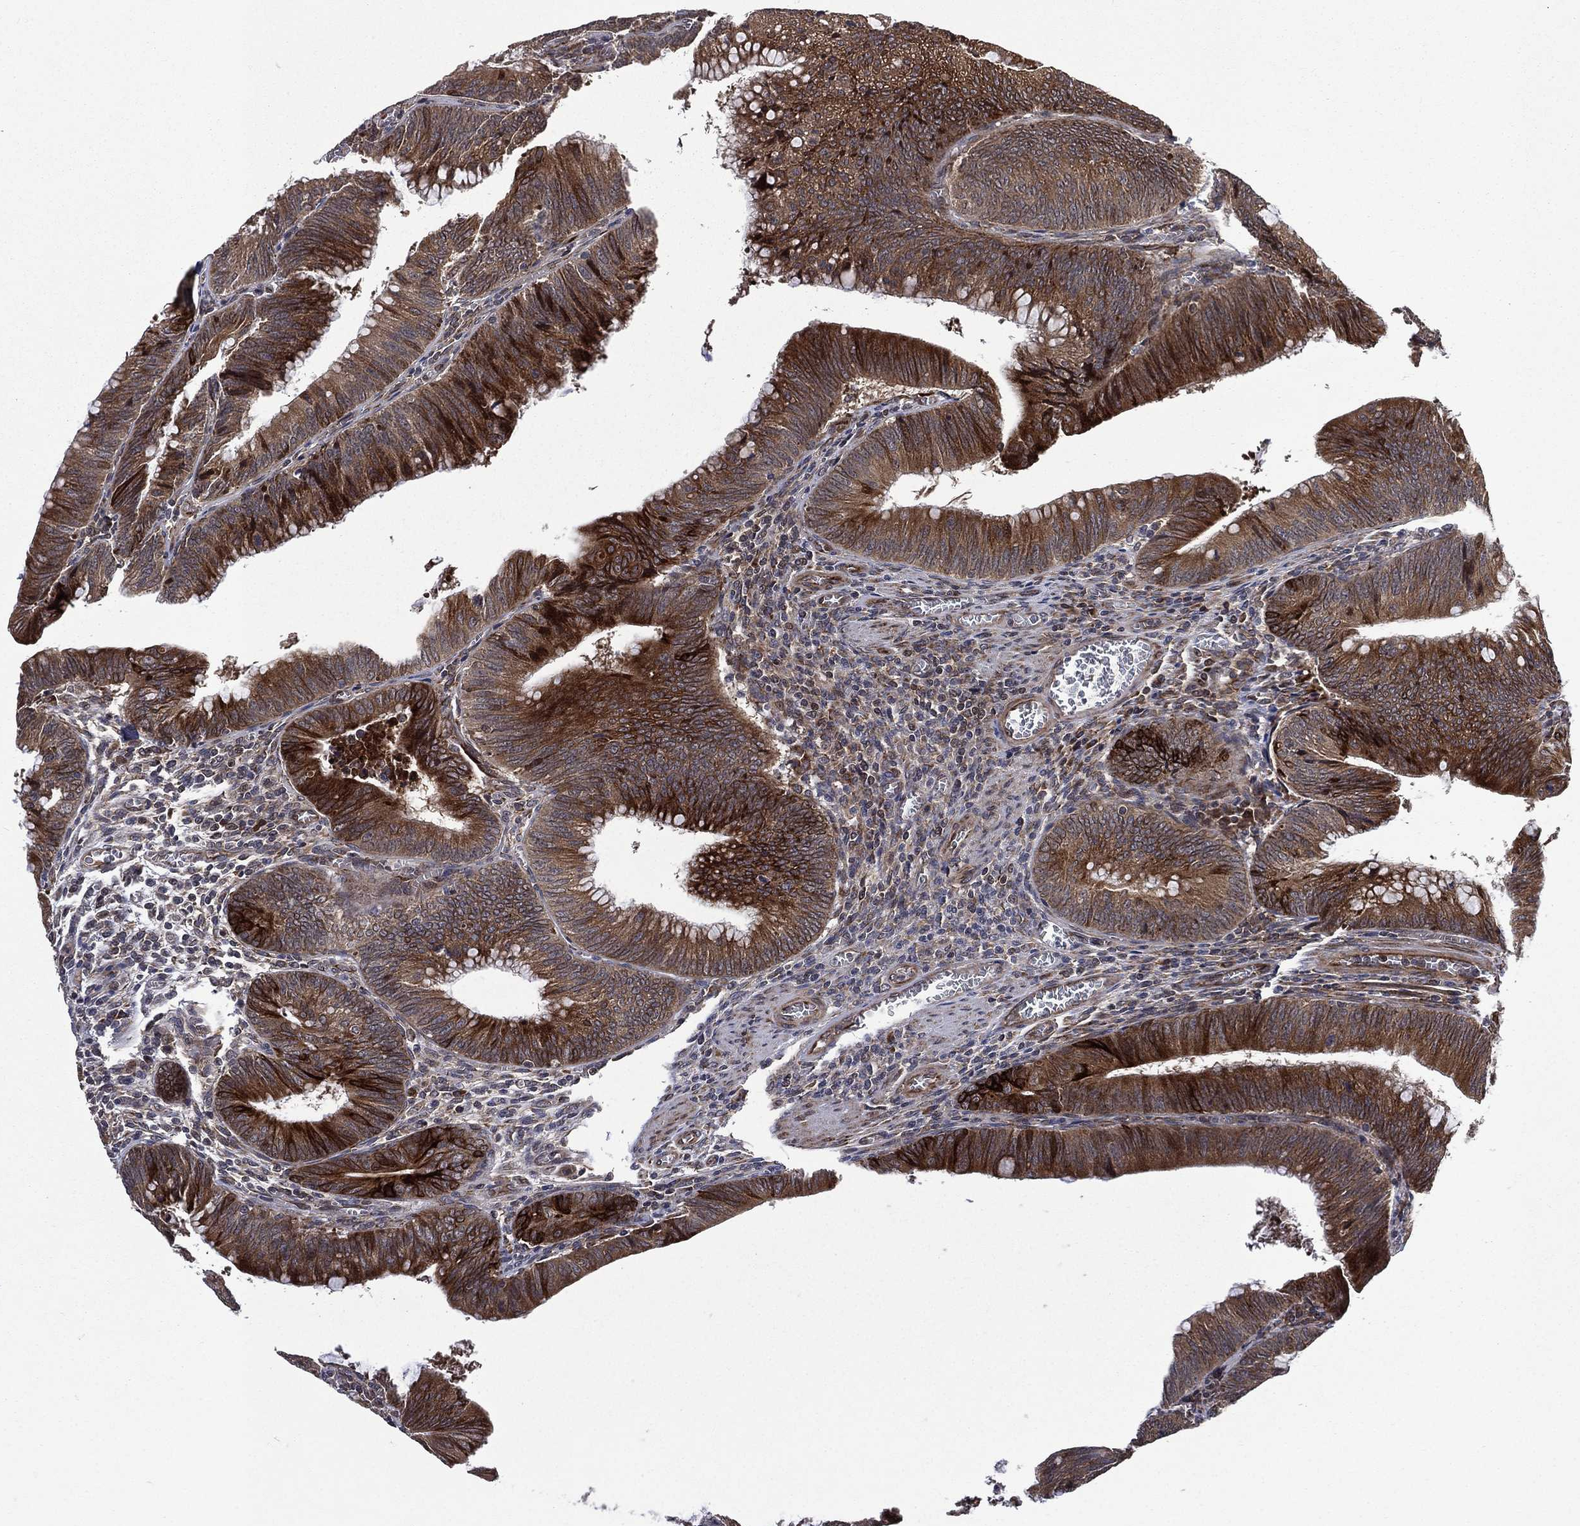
{"staining": {"intensity": "strong", "quantity": "25%-75%", "location": "cytoplasmic/membranous"}, "tissue": "colorectal cancer", "cell_type": "Tumor cells", "image_type": "cancer", "snomed": [{"axis": "morphology", "description": "Adenocarcinoma, NOS"}, {"axis": "topography", "description": "Rectum"}], "caption": "Immunohistochemical staining of human colorectal cancer (adenocarcinoma) displays strong cytoplasmic/membranous protein staining in about 25%-75% of tumor cells.", "gene": "RAB11FIP4", "patient": {"sex": "female", "age": 72}}